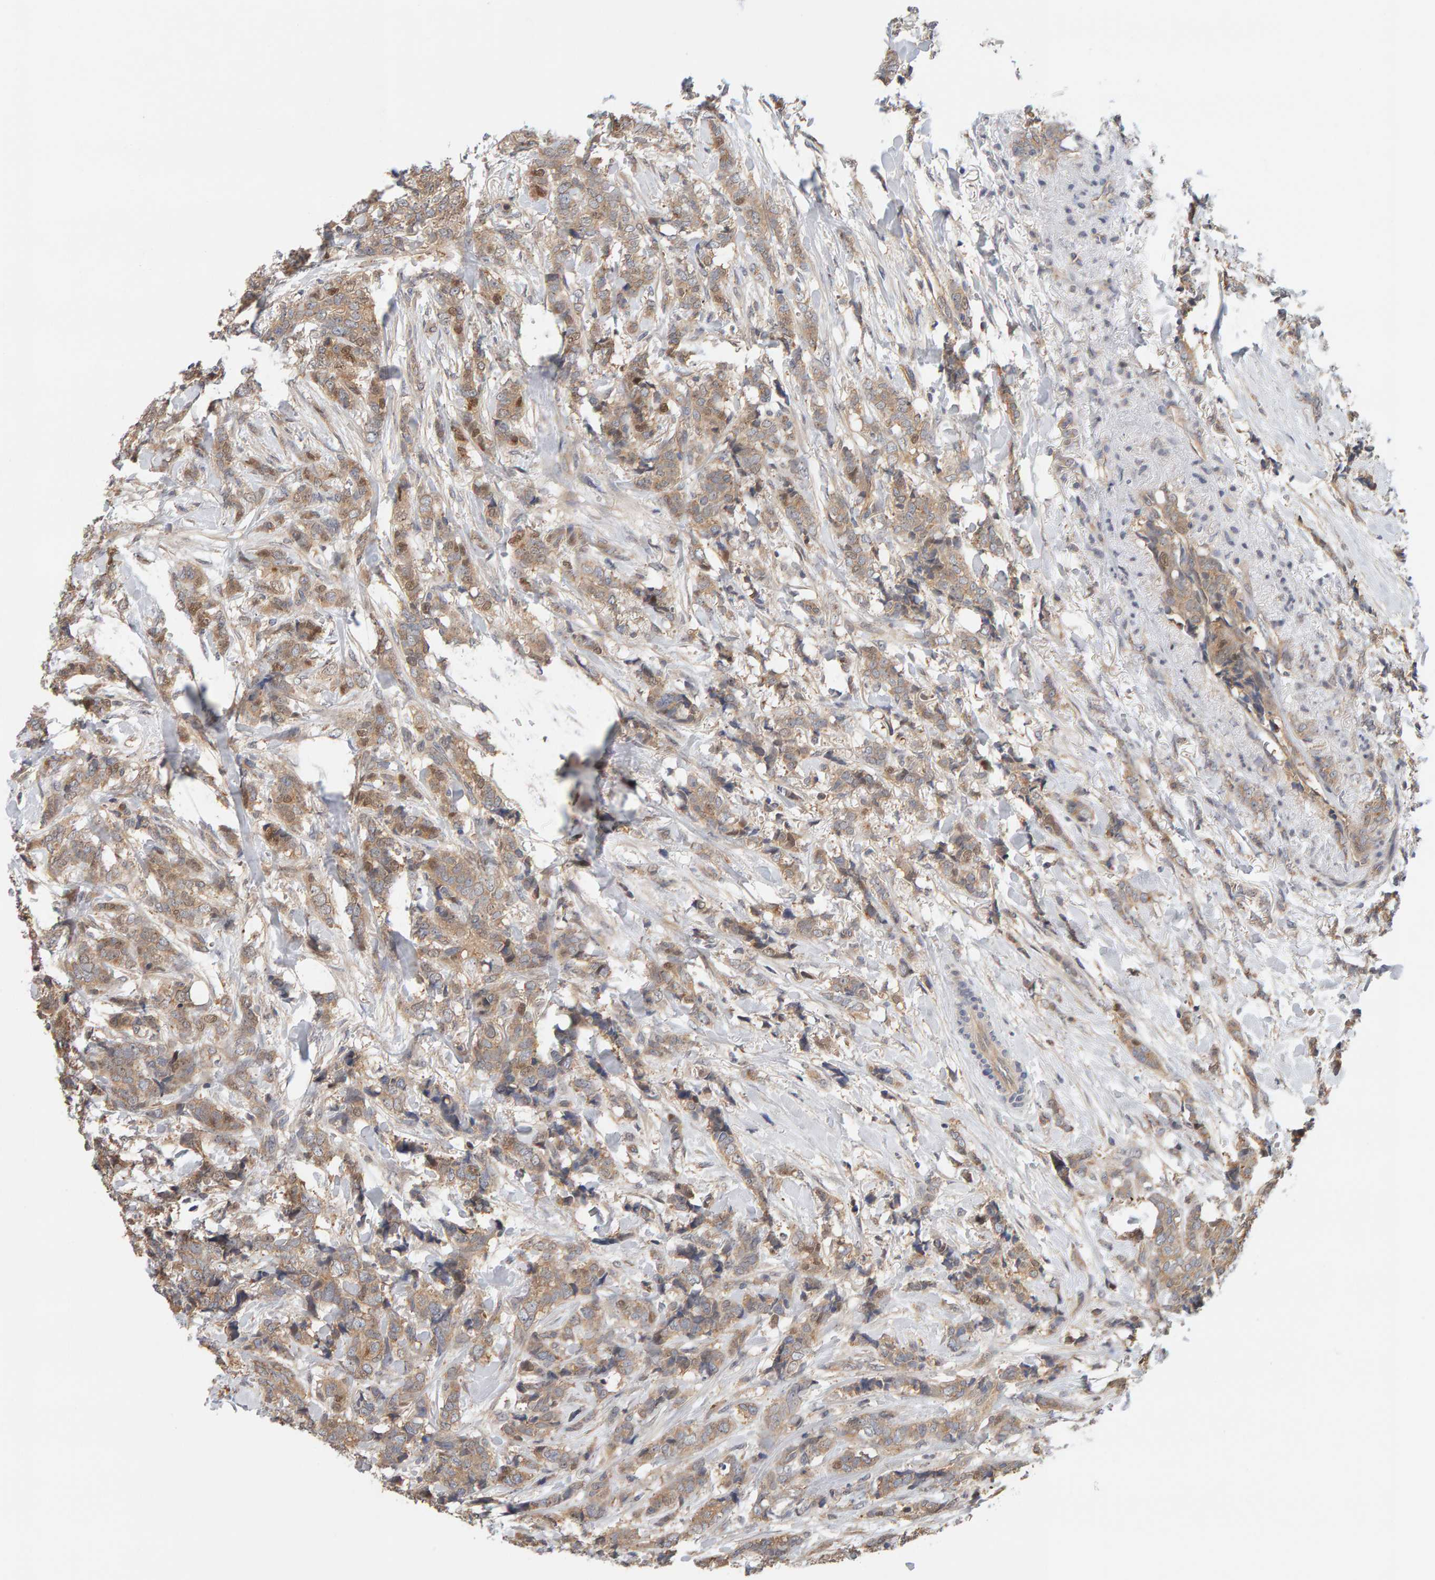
{"staining": {"intensity": "weak", "quantity": ">75%", "location": "cytoplasmic/membranous"}, "tissue": "breast cancer", "cell_type": "Tumor cells", "image_type": "cancer", "snomed": [{"axis": "morphology", "description": "Lobular carcinoma"}, {"axis": "topography", "description": "Skin"}, {"axis": "topography", "description": "Breast"}], "caption": "An image of human breast cancer stained for a protein shows weak cytoplasmic/membranous brown staining in tumor cells. (Brightfield microscopy of DAB IHC at high magnification).", "gene": "PPP1R16A", "patient": {"sex": "female", "age": 46}}